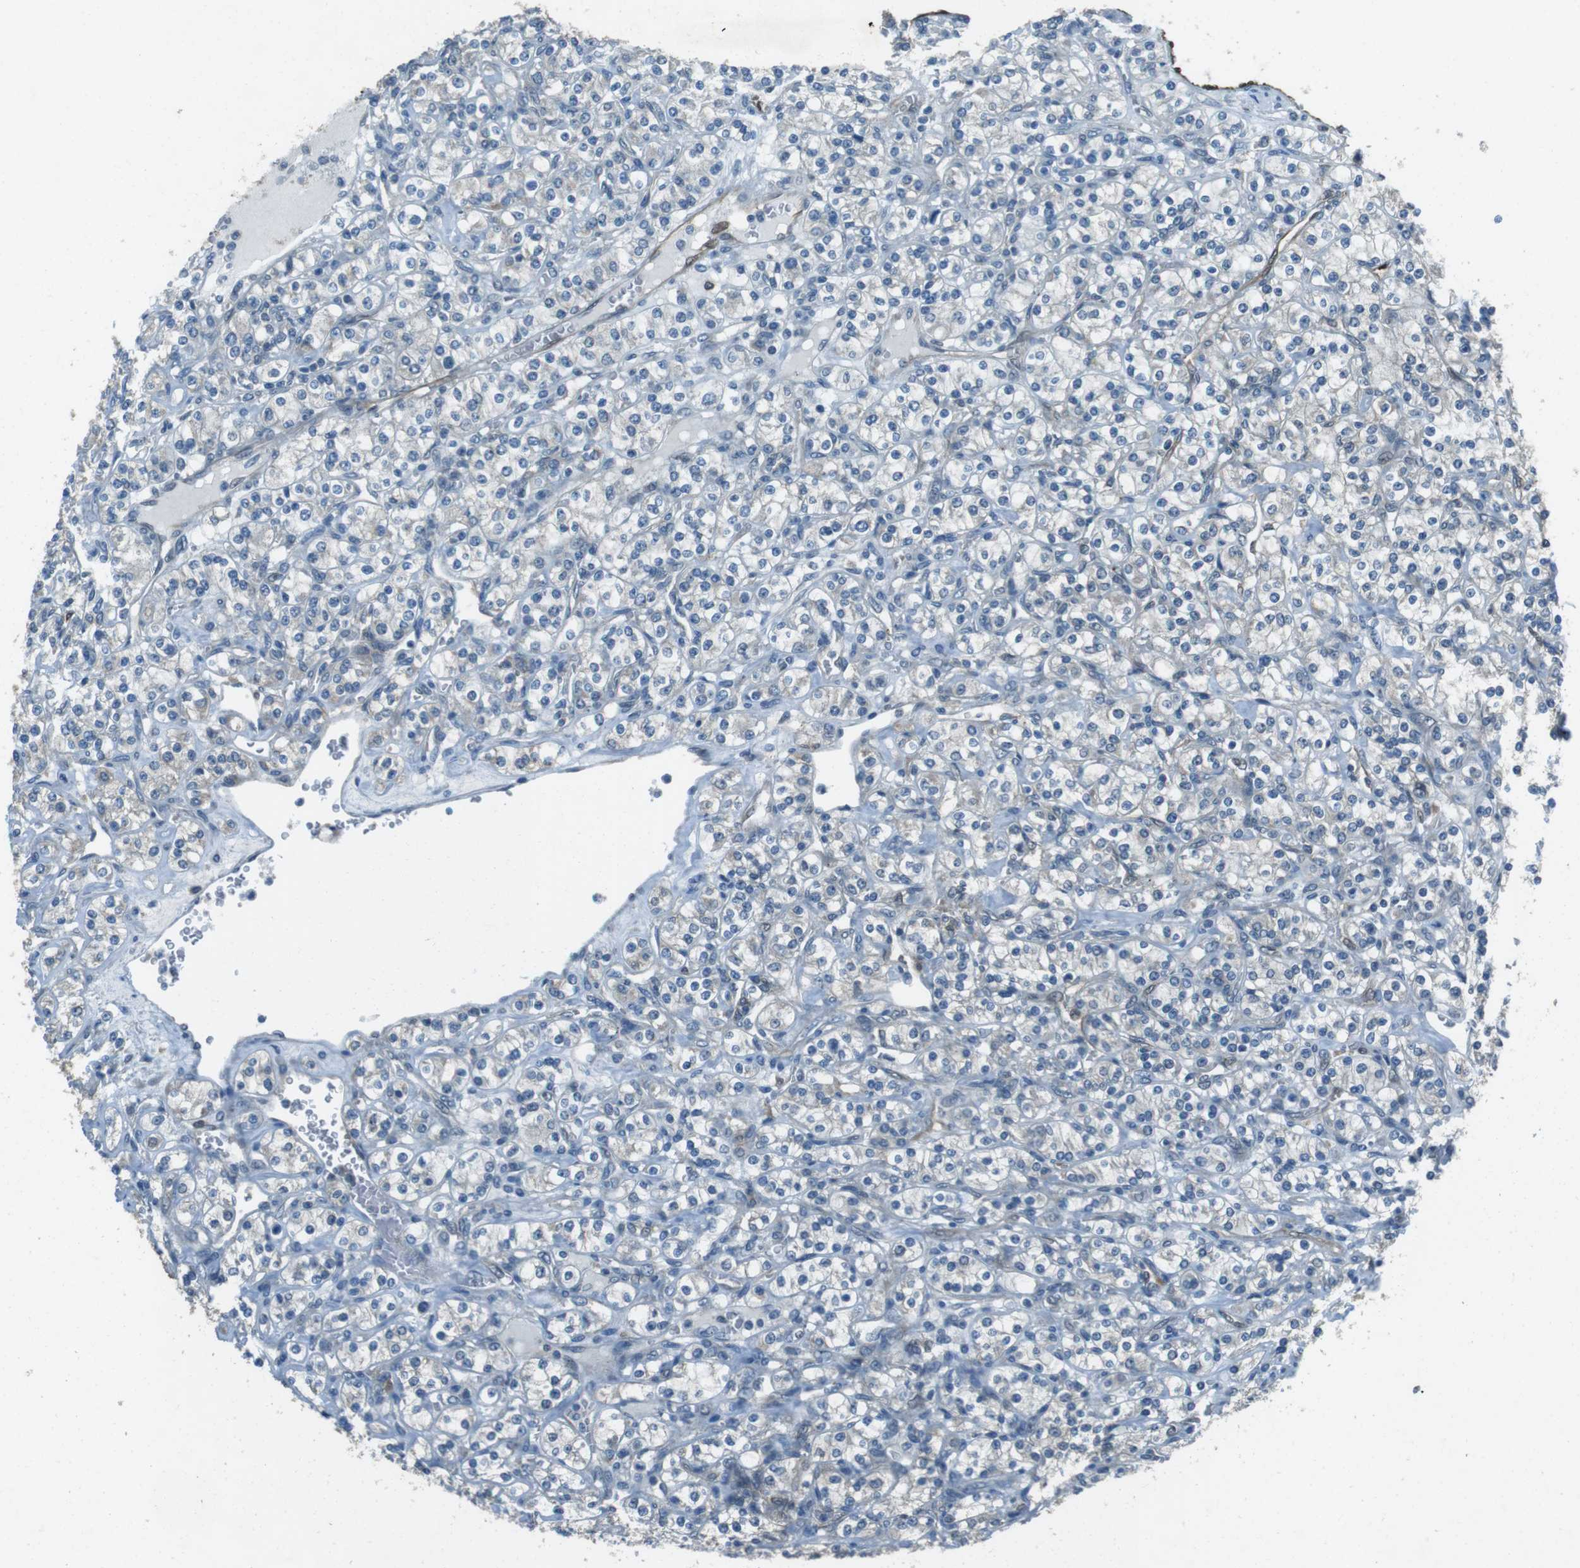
{"staining": {"intensity": "negative", "quantity": "none", "location": "none"}, "tissue": "renal cancer", "cell_type": "Tumor cells", "image_type": "cancer", "snomed": [{"axis": "morphology", "description": "Adenocarcinoma, NOS"}, {"axis": "topography", "description": "Kidney"}], "caption": "Immunohistochemistry histopathology image of neoplastic tissue: renal adenocarcinoma stained with DAB demonstrates no significant protein staining in tumor cells.", "gene": "MFAP3", "patient": {"sex": "male", "age": 77}}